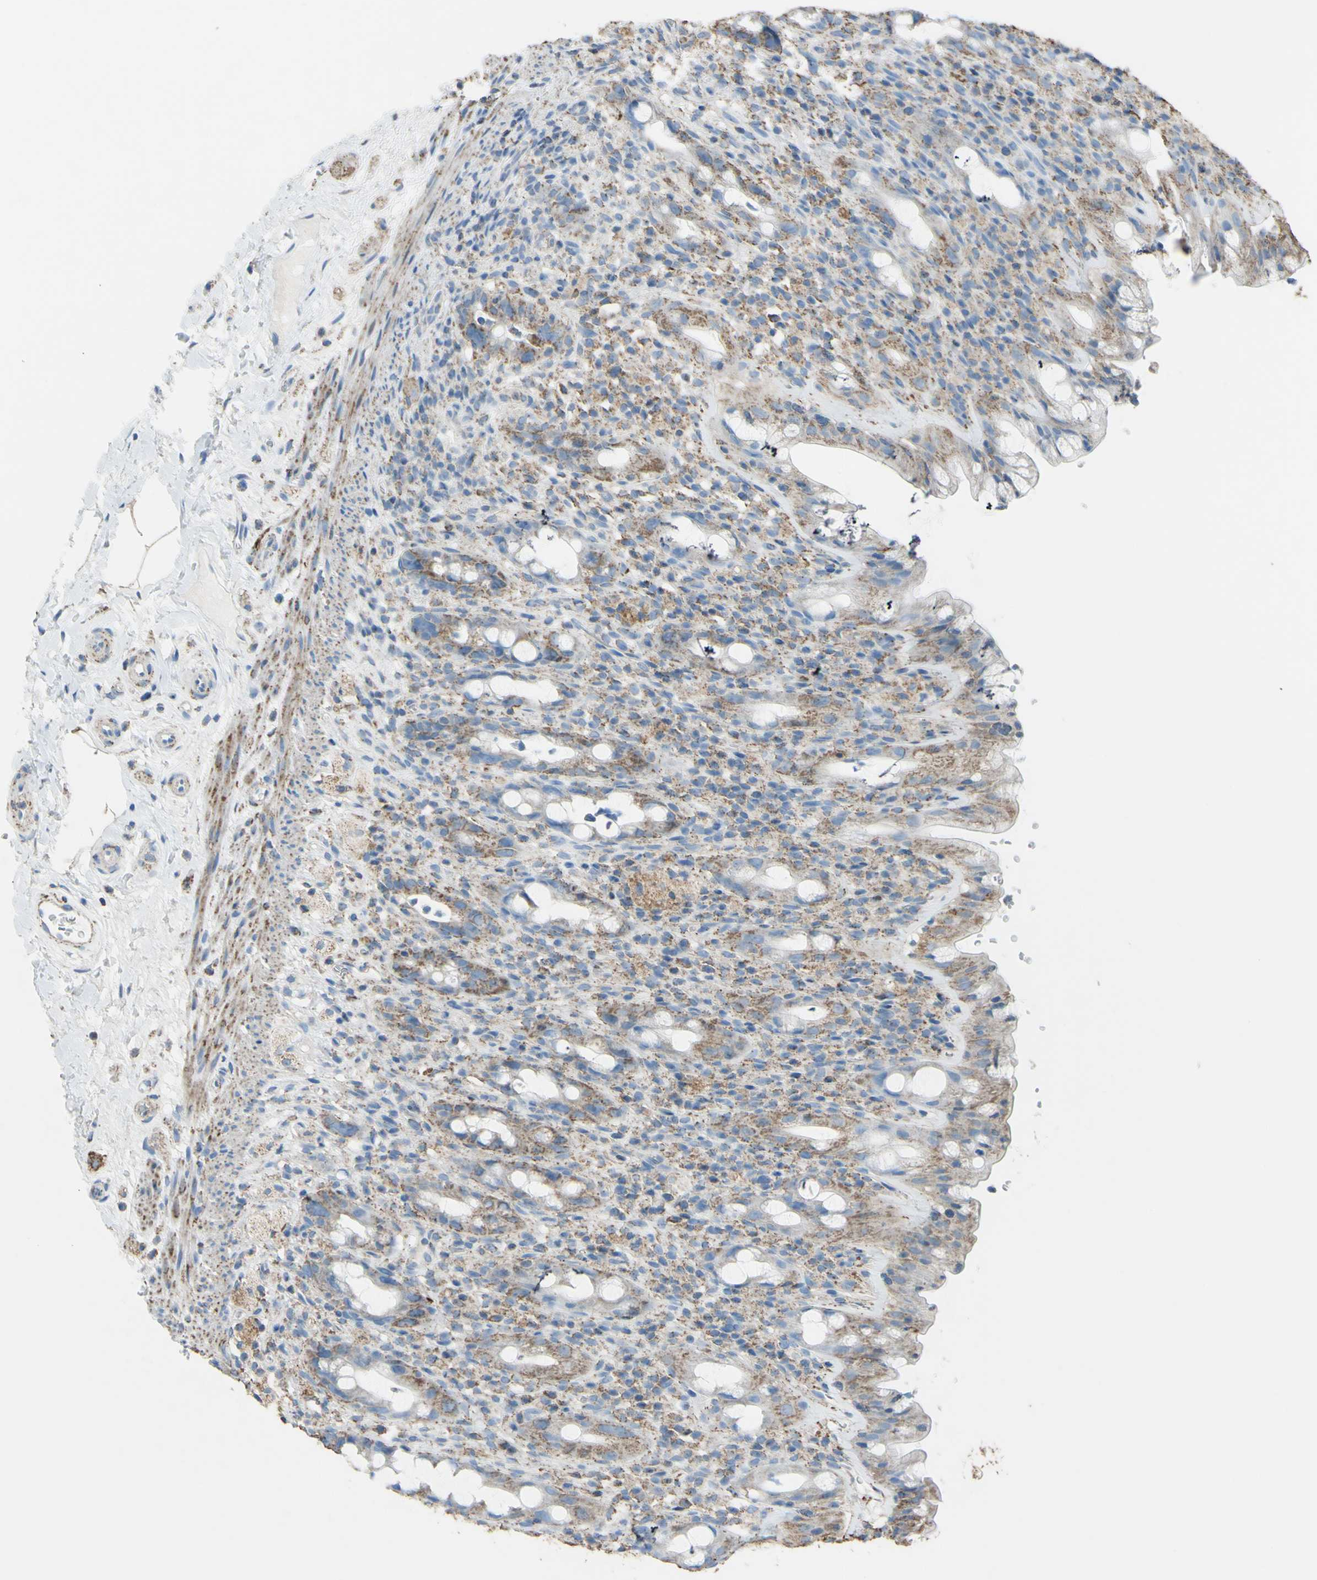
{"staining": {"intensity": "moderate", "quantity": "25%-75%", "location": "cytoplasmic/membranous"}, "tissue": "rectum", "cell_type": "Glandular cells", "image_type": "normal", "snomed": [{"axis": "morphology", "description": "Normal tissue, NOS"}, {"axis": "topography", "description": "Rectum"}], "caption": "Immunohistochemical staining of unremarkable rectum reveals medium levels of moderate cytoplasmic/membranous expression in about 25%-75% of glandular cells. (DAB (3,3'-diaminobenzidine) IHC with brightfield microscopy, high magnification).", "gene": "CMKLR2", "patient": {"sex": "male", "age": 44}}